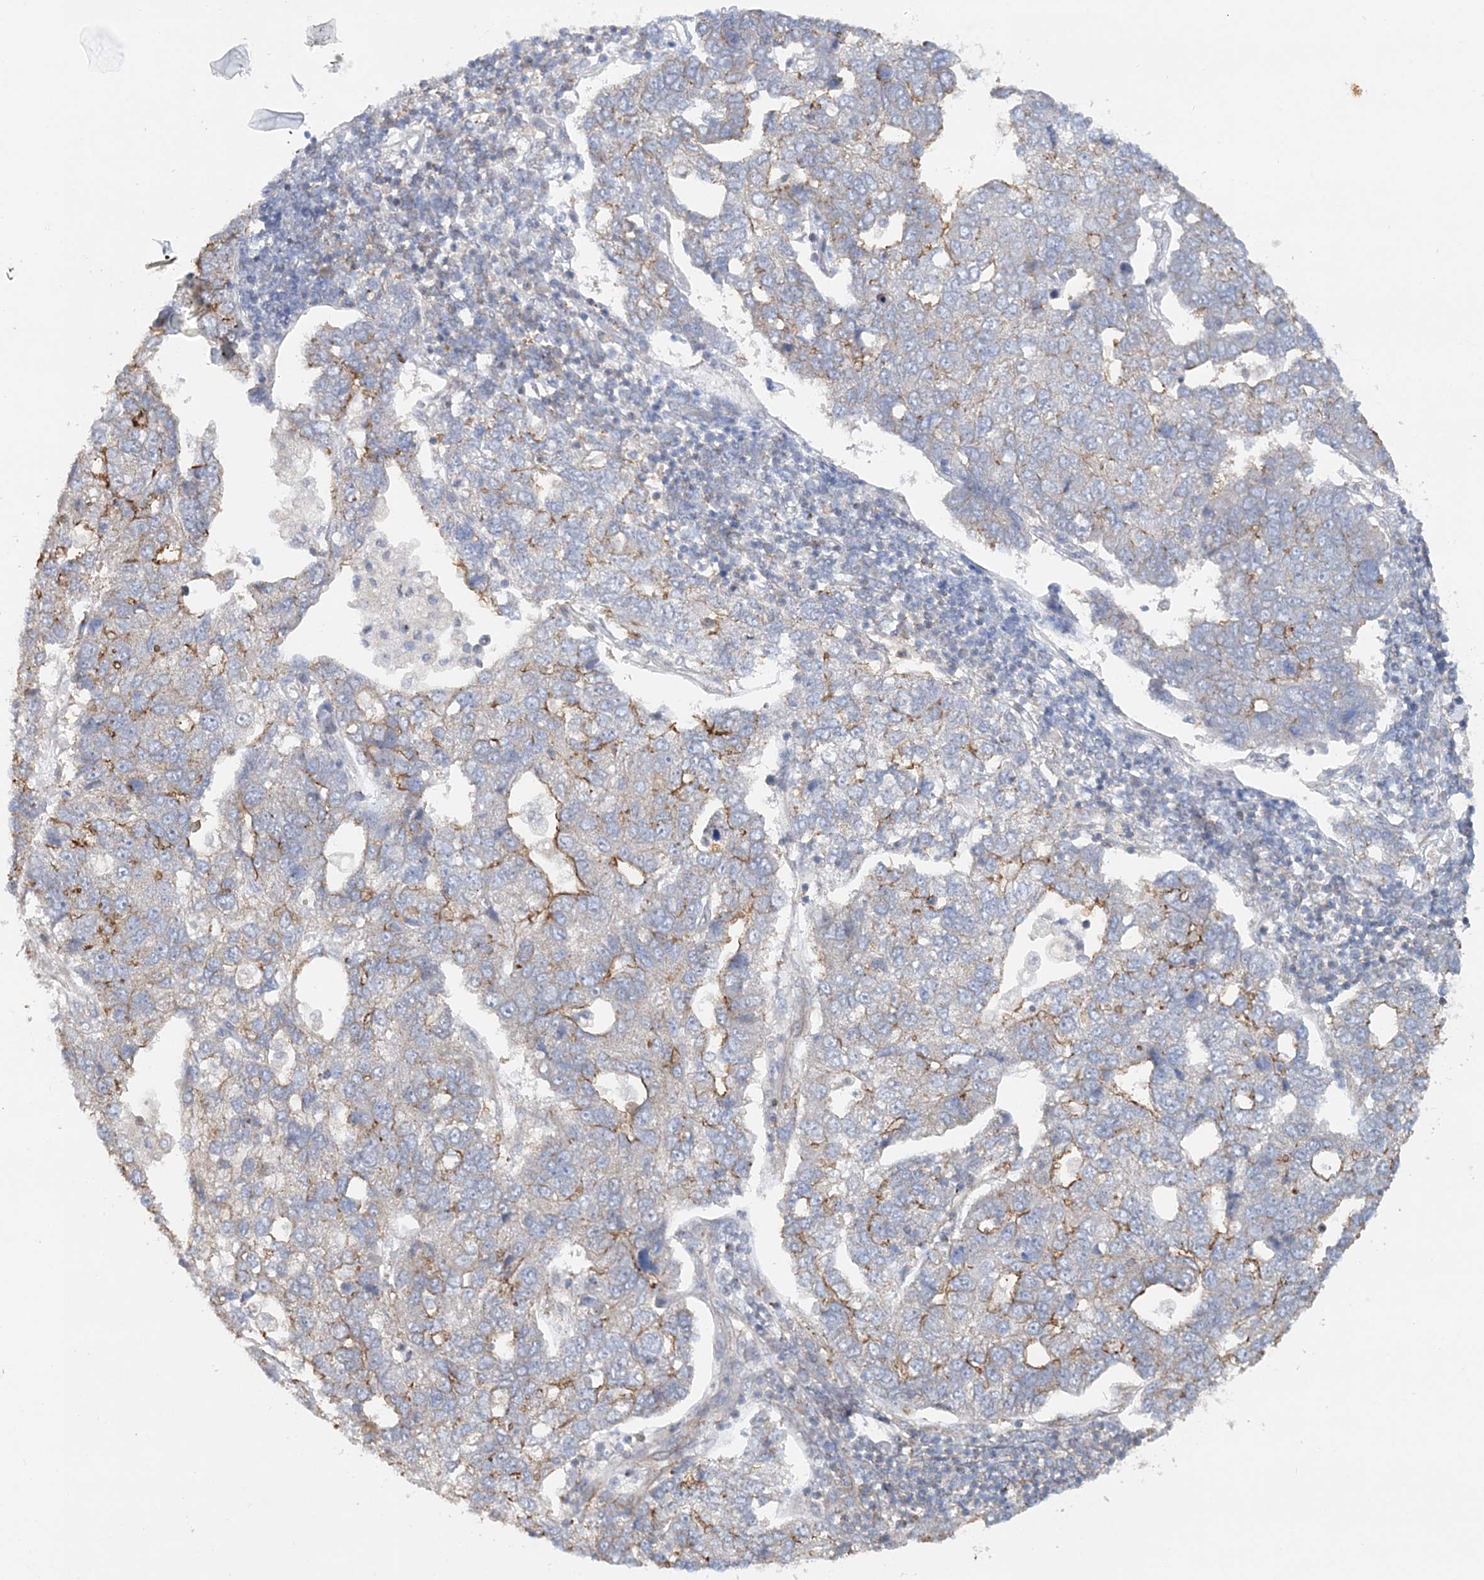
{"staining": {"intensity": "moderate", "quantity": "25%-75%", "location": "cytoplasmic/membranous"}, "tissue": "pancreatic cancer", "cell_type": "Tumor cells", "image_type": "cancer", "snomed": [{"axis": "morphology", "description": "Adenocarcinoma, NOS"}, {"axis": "topography", "description": "Pancreas"}], "caption": "An immunohistochemistry (IHC) micrograph of tumor tissue is shown. Protein staining in brown highlights moderate cytoplasmic/membranous positivity in pancreatic cancer within tumor cells. (DAB IHC, brown staining for protein, blue staining for nuclei).", "gene": "MAT2B", "patient": {"sex": "female", "age": 61}}